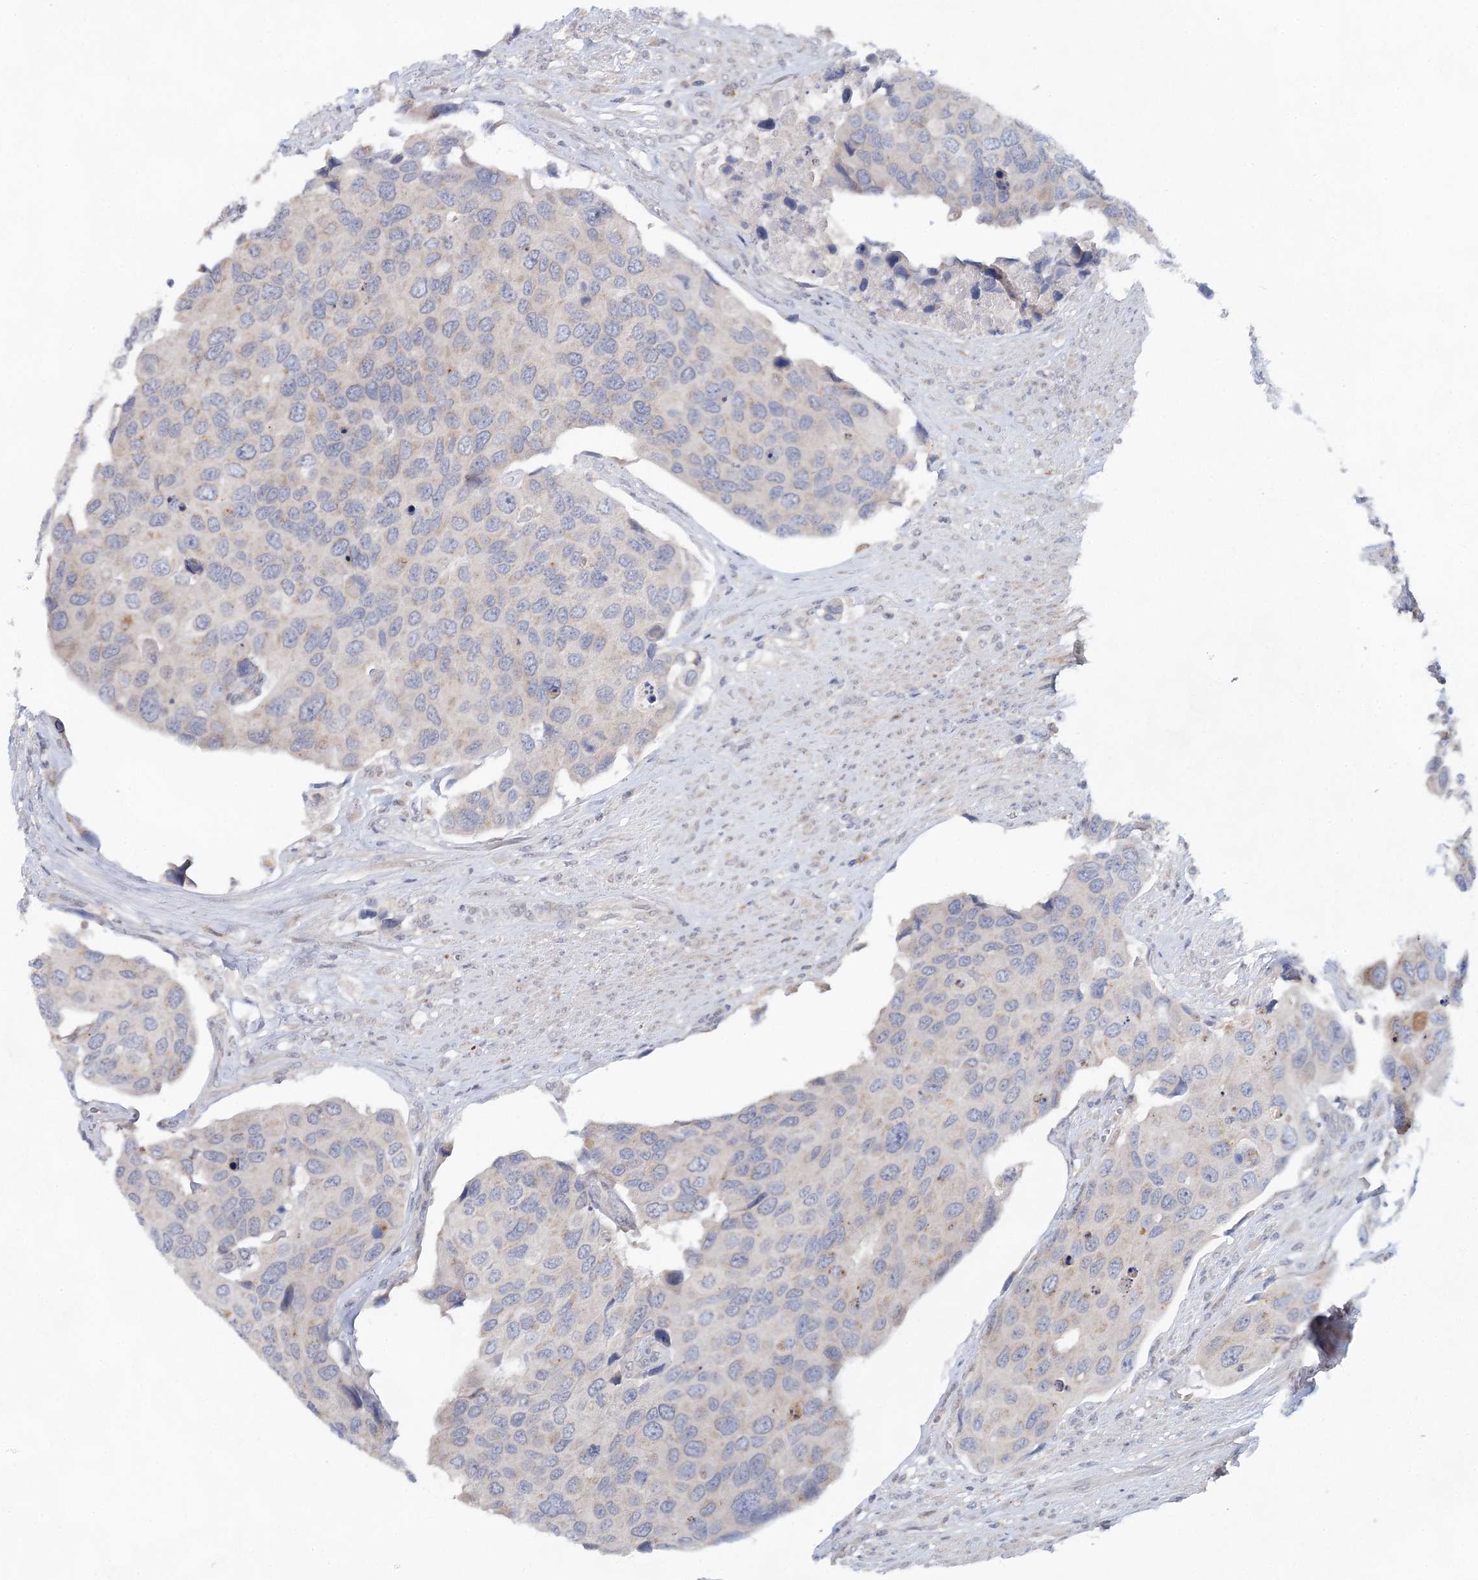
{"staining": {"intensity": "weak", "quantity": "<25%", "location": "cytoplasmic/membranous"}, "tissue": "urothelial cancer", "cell_type": "Tumor cells", "image_type": "cancer", "snomed": [{"axis": "morphology", "description": "Urothelial carcinoma, High grade"}, {"axis": "topography", "description": "Urinary bladder"}], "caption": "Immunohistochemistry of urothelial carcinoma (high-grade) exhibits no expression in tumor cells. (DAB (3,3'-diaminobenzidine) immunohistochemistry (IHC) with hematoxylin counter stain).", "gene": "BLTP1", "patient": {"sex": "male", "age": 74}}